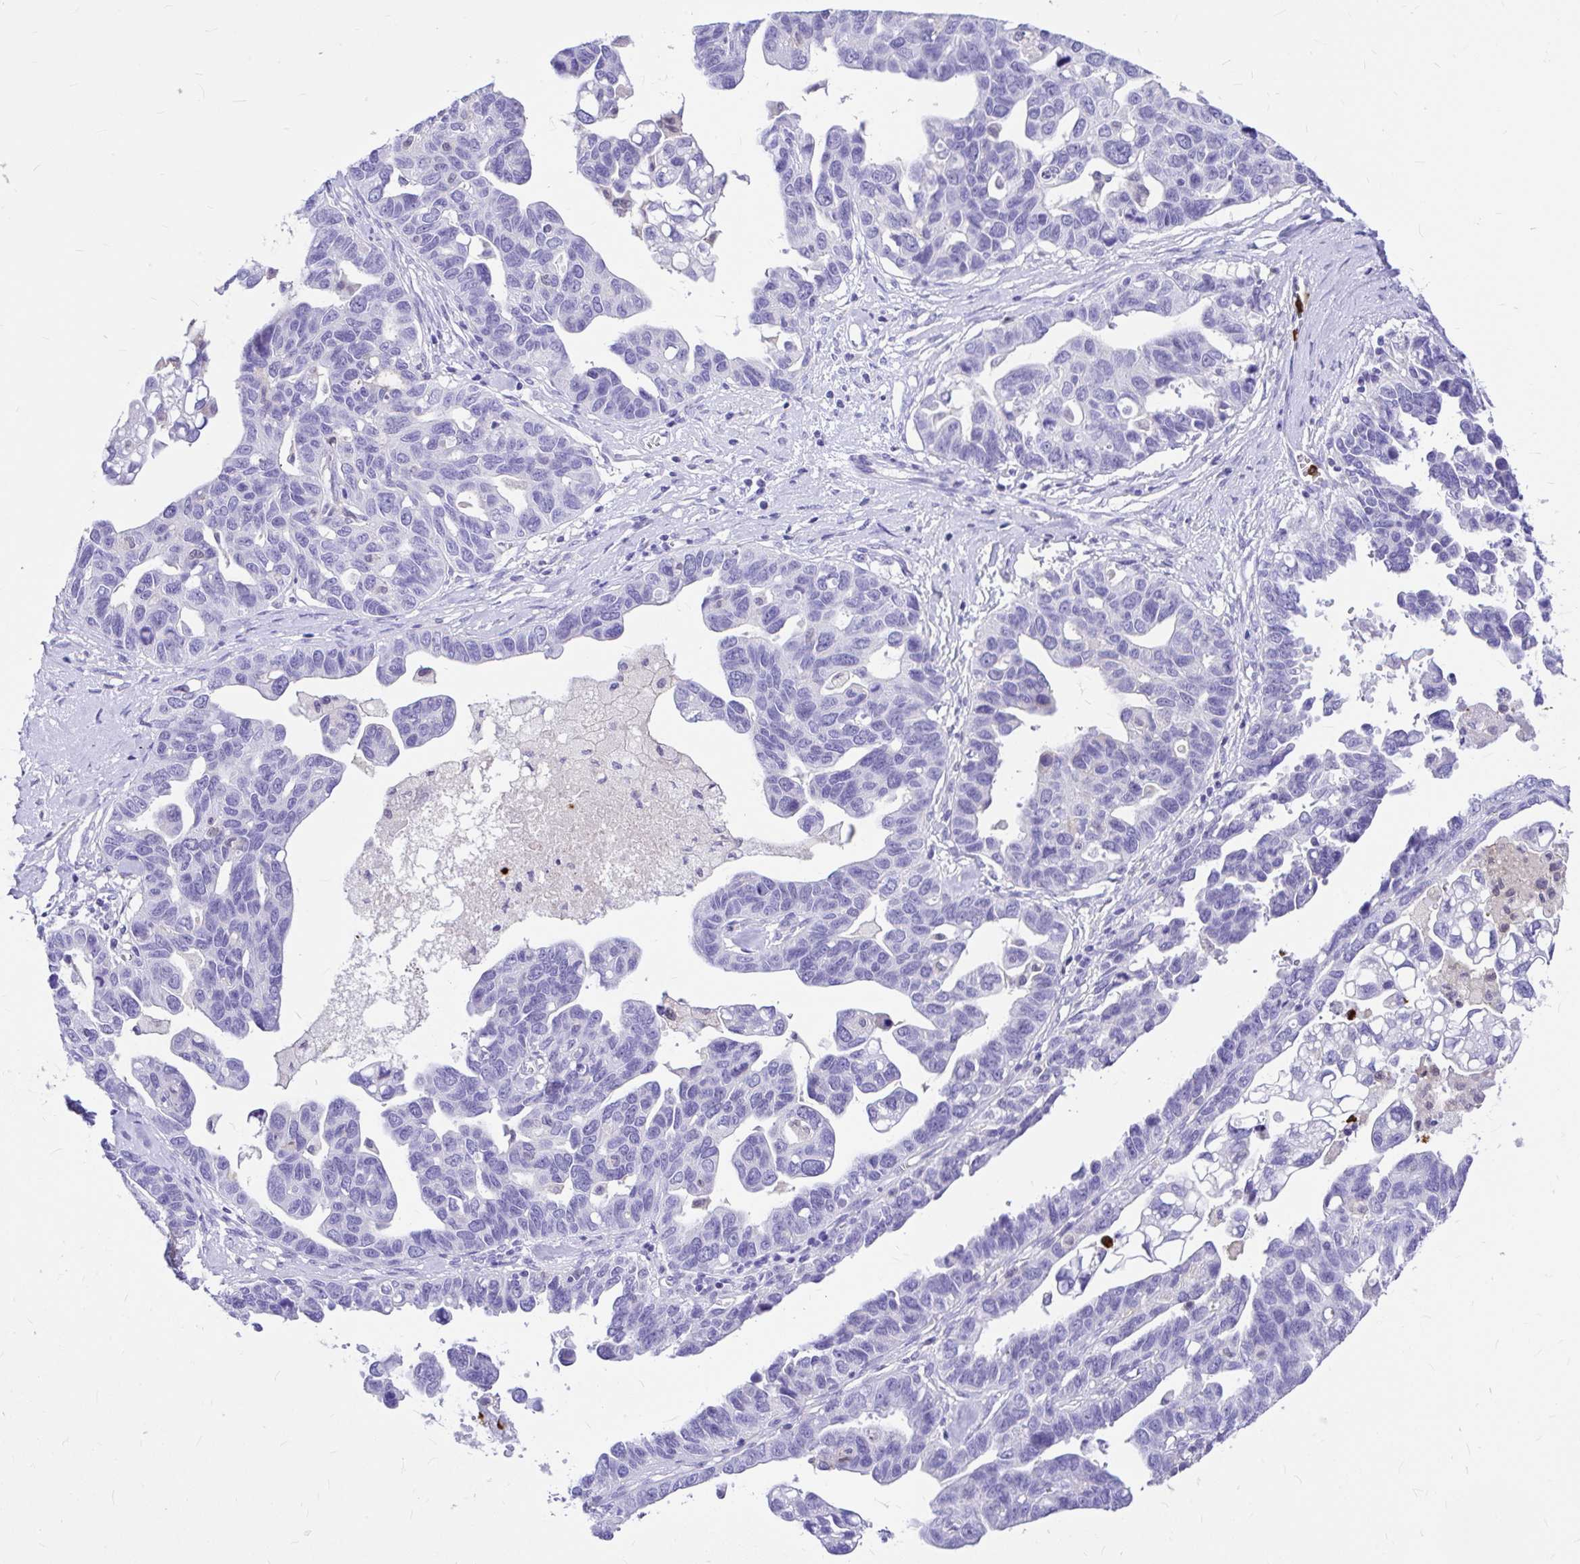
{"staining": {"intensity": "negative", "quantity": "none", "location": "none"}, "tissue": "ovarian cancer", "cell_type": "Tumor cells", "image_type": "cancer", "snomed": [{"axis": "morphology", "description": "Cystadenocarcinoma, serous, NOS"}, {"axis": "topography", "description": "Ovary"}], "caption": "DAB immunohistochemical staining of ovarian serous cystadenocarcinoma demonstrates no significant positivity in tumor cells.", "gene": "CLEC1B", "patient": {"sex": "female", "age": 69}}